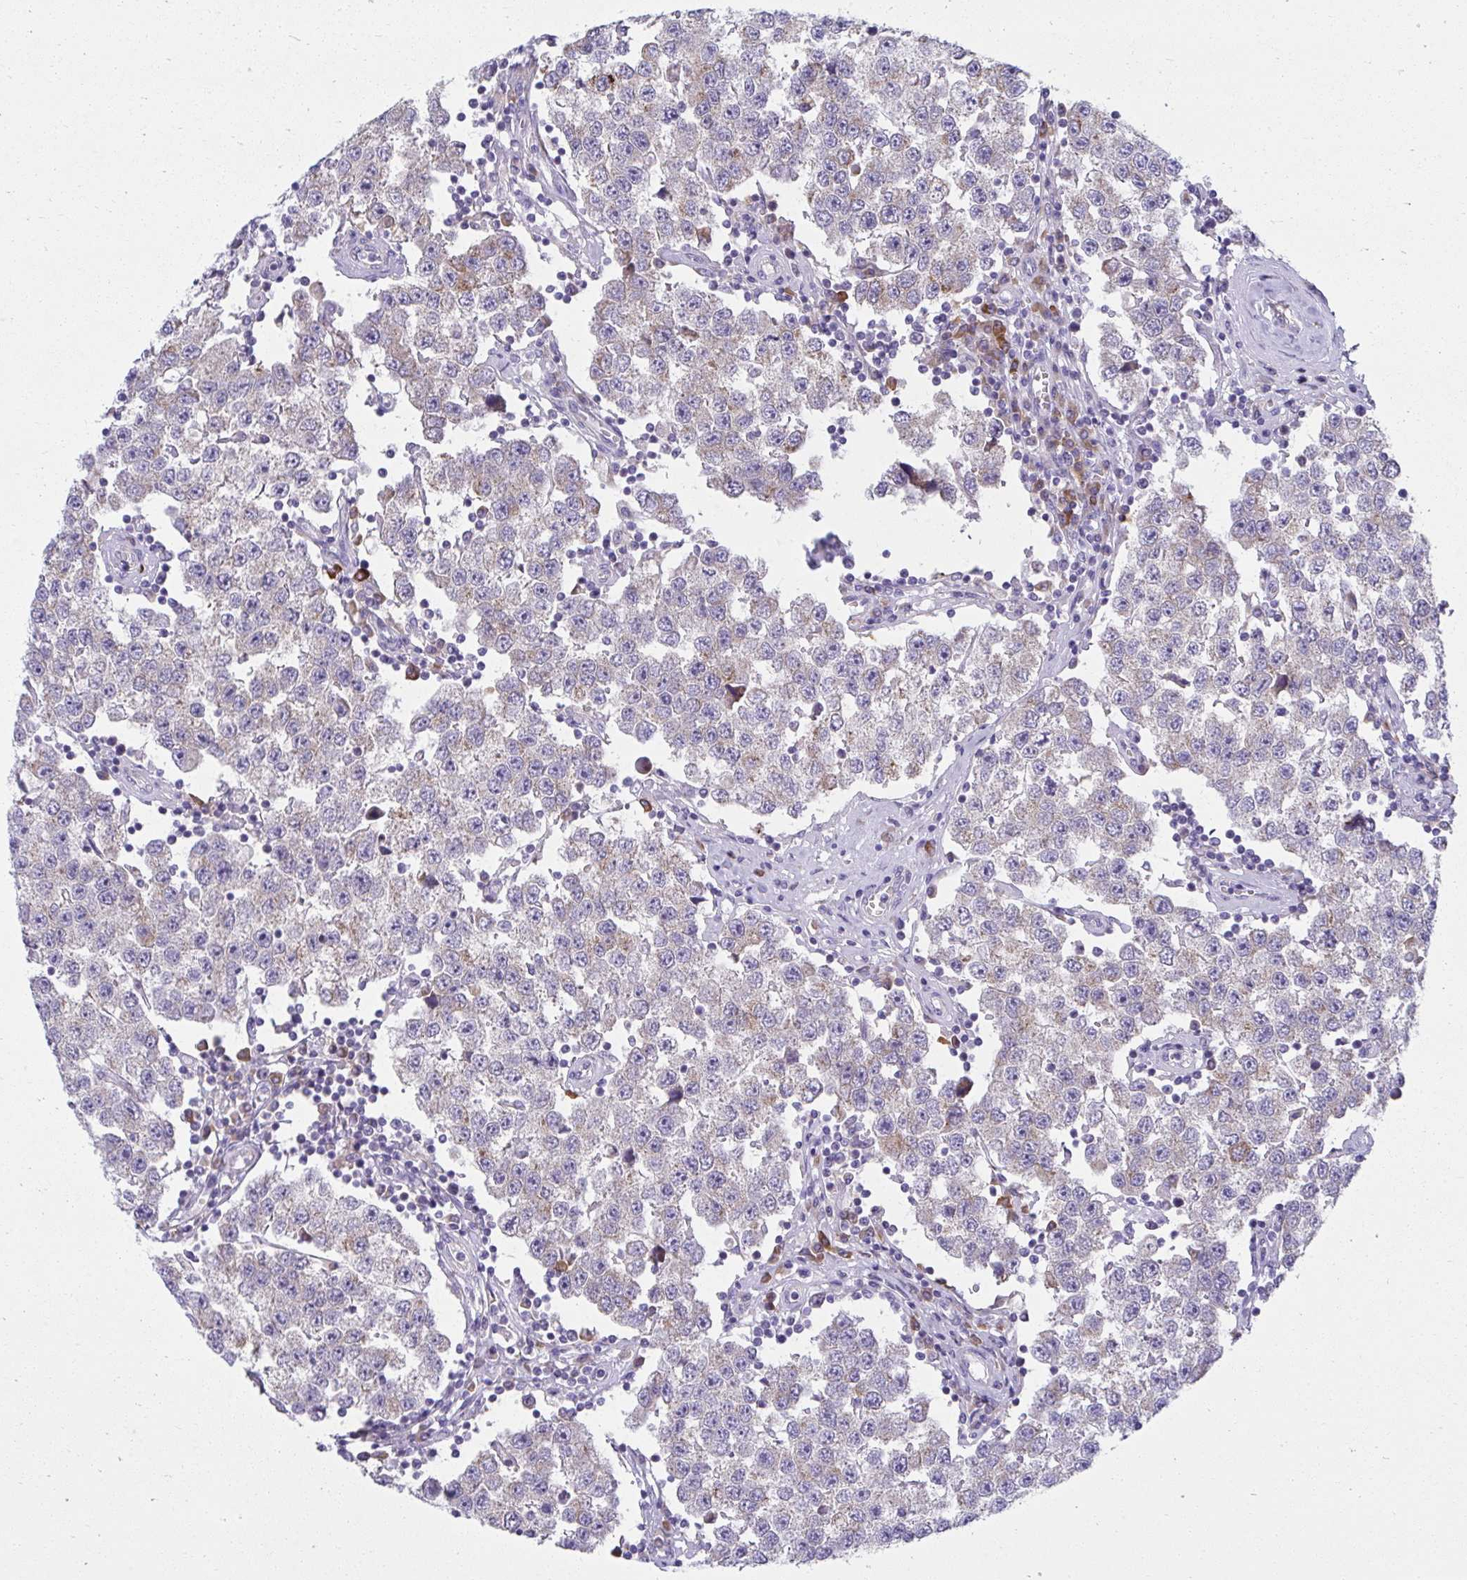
{"staining": {"intensity": "weak", "quantity": "<25%", "location": "cytoplasmic/membranous"}, "tissue": "testis cancer", "cell_type": "Tumor cells", "image_type": "cancer", "snomed": [{"axis": "morphology", "description": "Seminoma, NOS"}, {"axis": "topography", "description": "Testis"}], "caption": "Tumor cells are negative for protein expression in human testis cancer (seminoma).", "gene": "FASLG", "patient": {"sex": "male", "age": 34}}